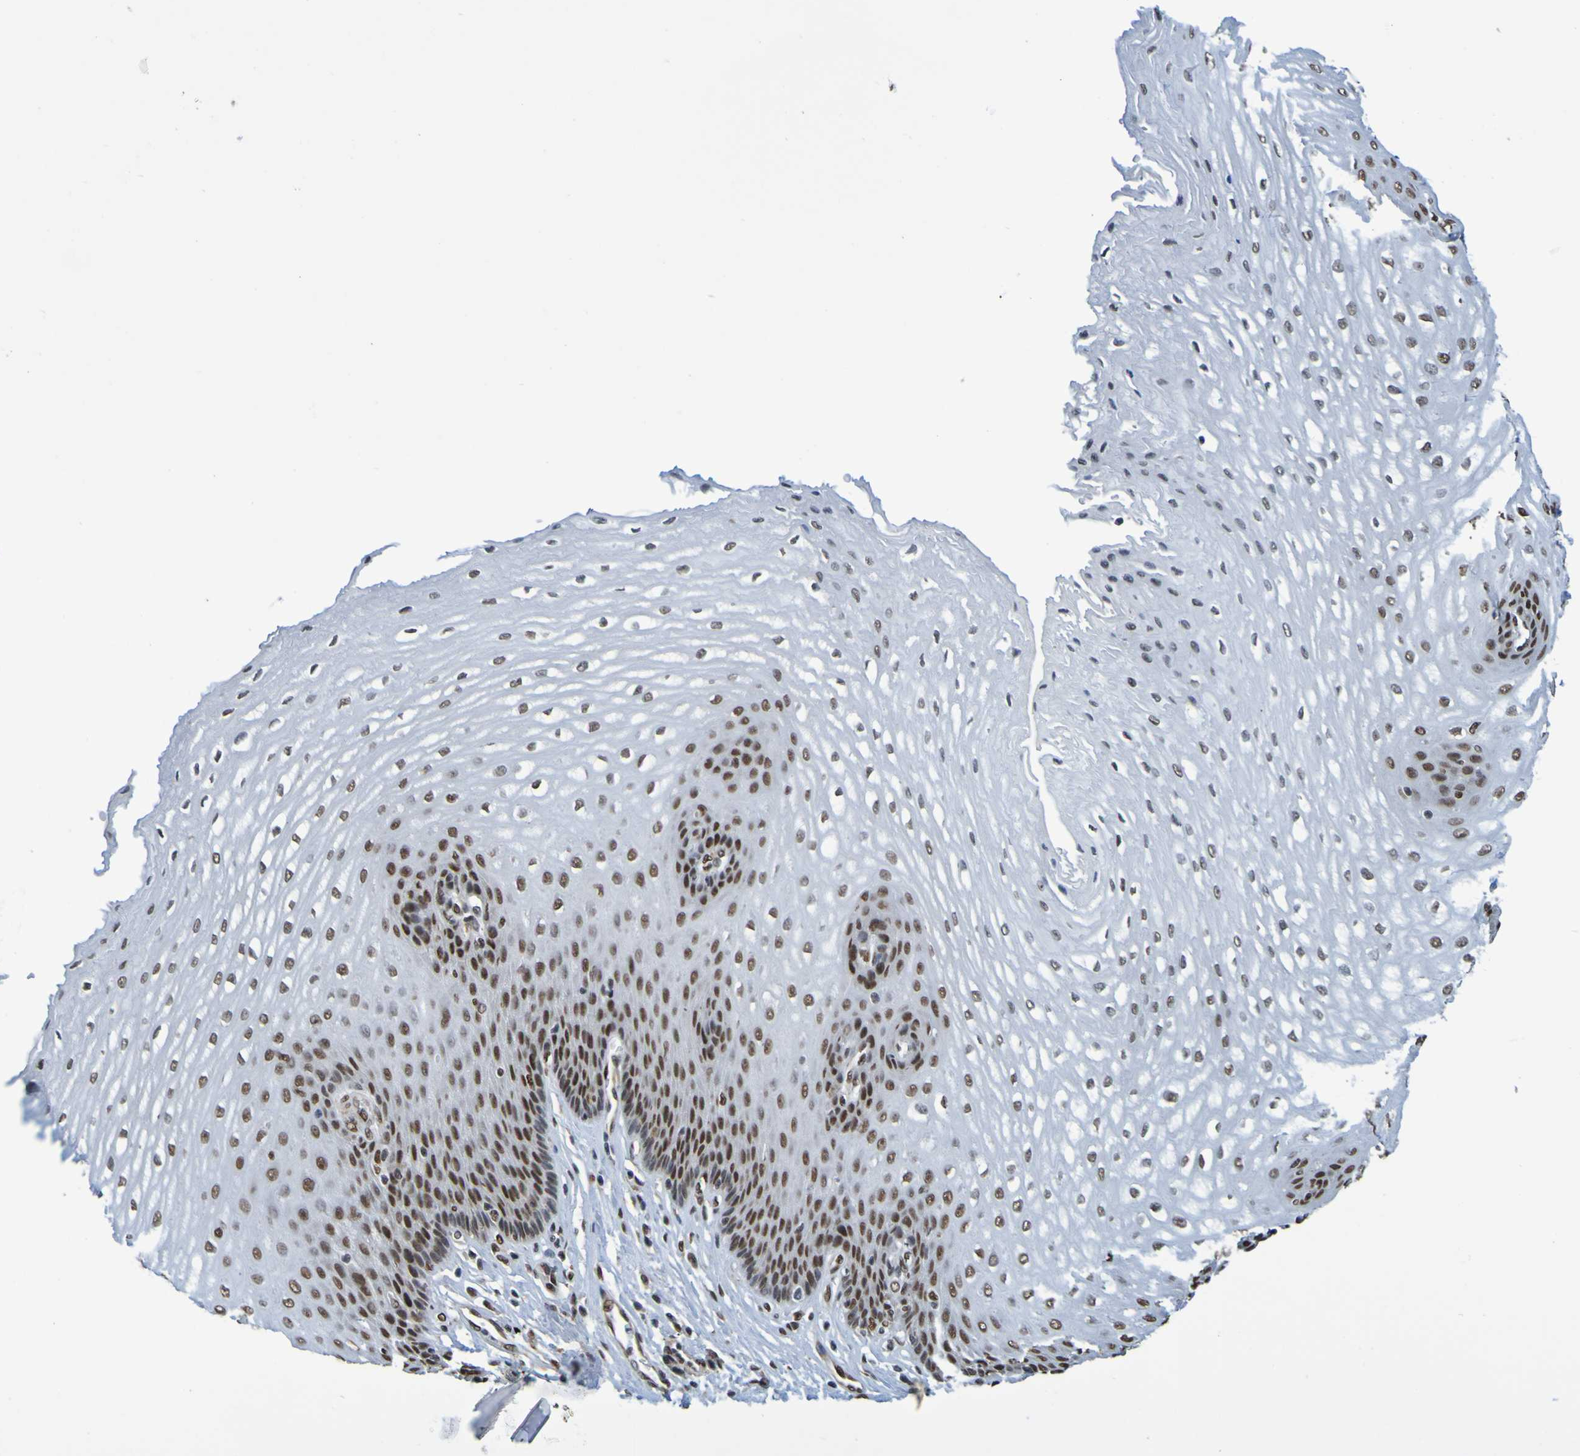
{"staining": {"intensity": "strong", "quantity": ">75%", "location": "nuclear"}, "tissue": "esophagus", "cell_type": "Squamous epithelial cells", "image_type": "normal", "snomed": [{"axis": "morphology", "description": "Normal tissue, NOS"}, {"axis": "topography", "description": "Esophagus"}], "caption": "An image of human esophagus stained for a protein displays strong nuclear brown staining in squamous epithelial cells.", "gene": "HDAC2", "patient": {"sex": "male", "age": 54}}